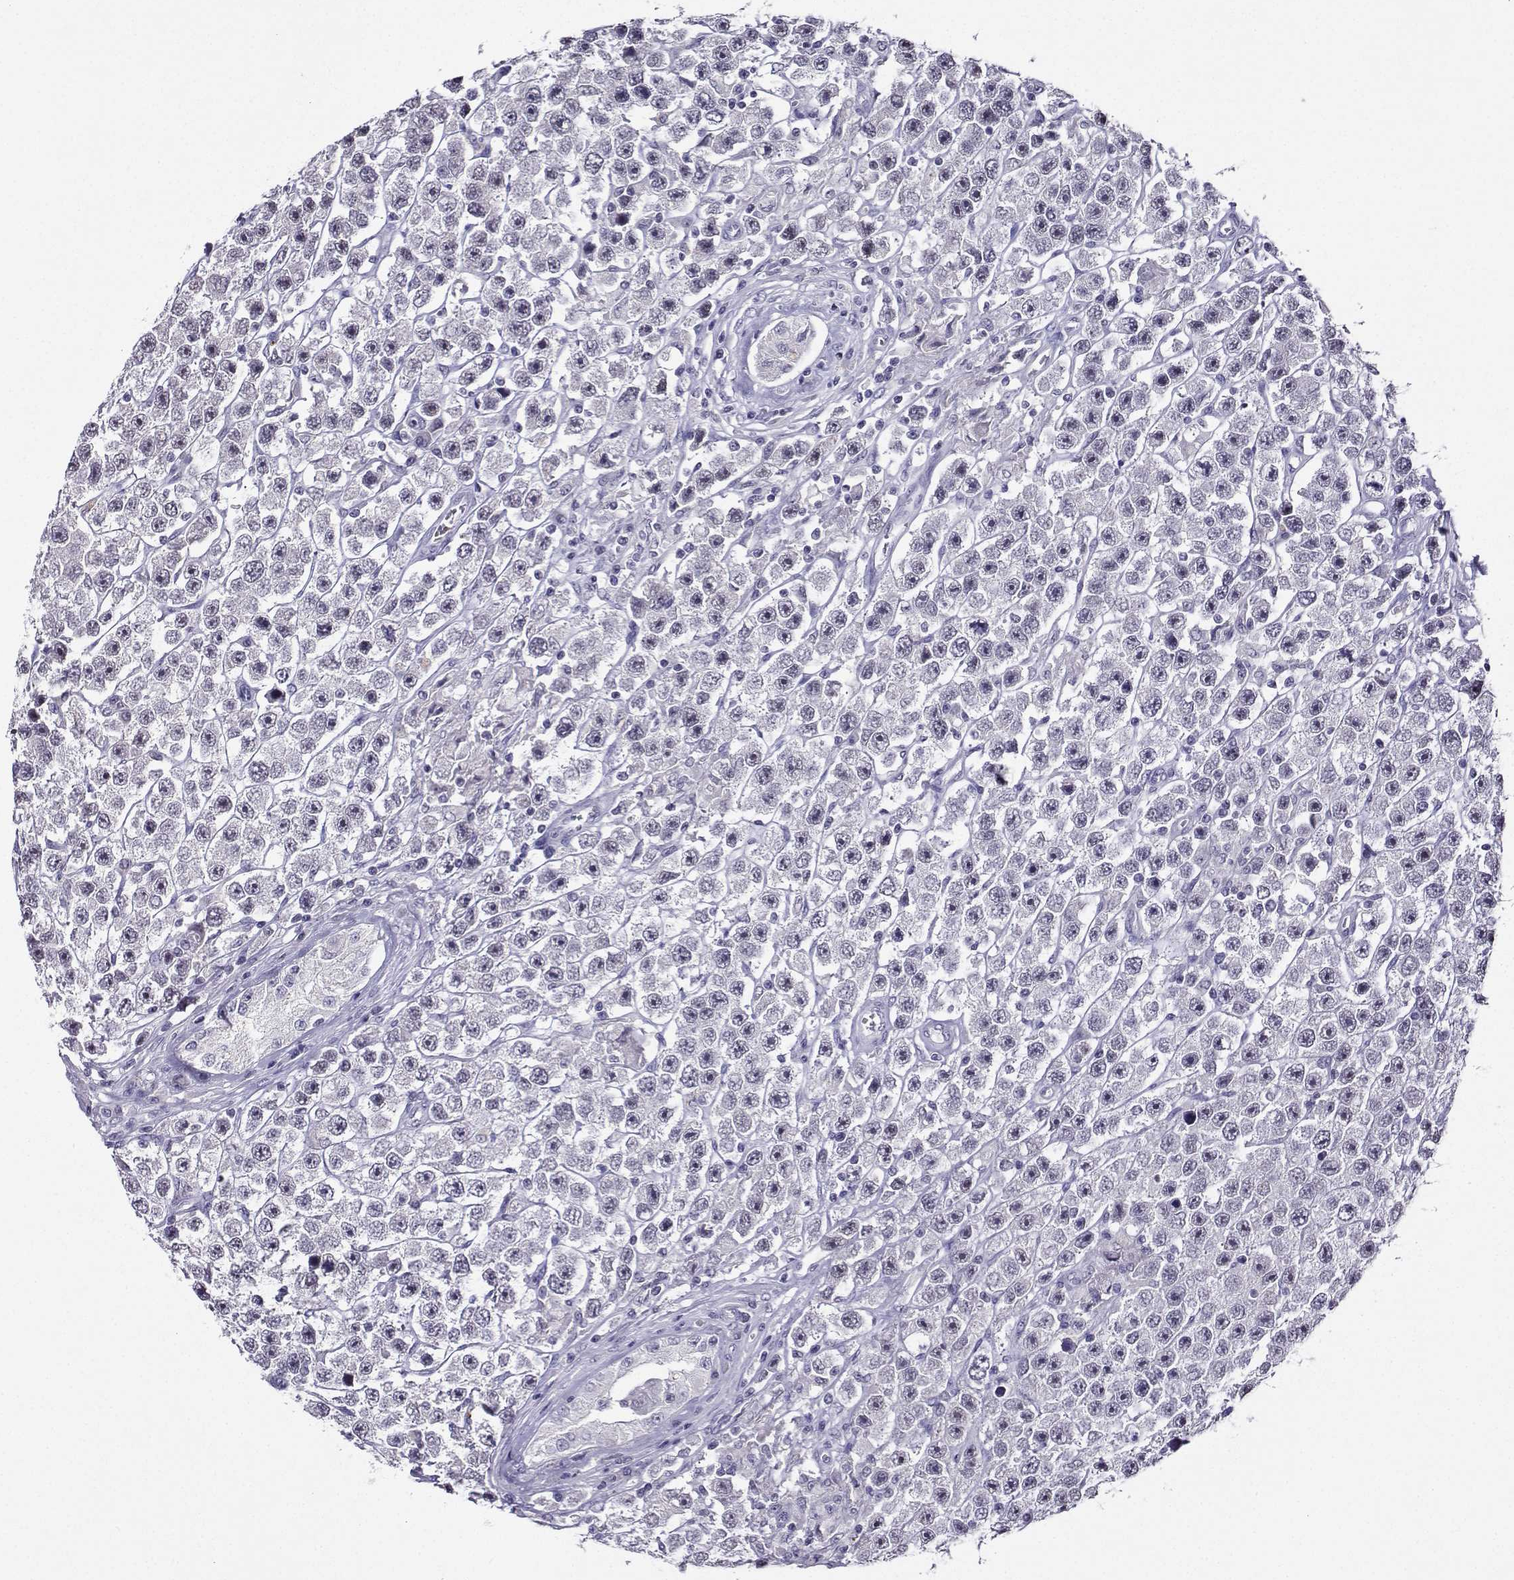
{"staining": {"intensity": "negative", "quantity": "none", "location": "none"}, "tissue": "testis cancer", "cell_type": "Tumor cells", "image_type": "cancer", "snomed": [{"axis": "morphology", "description": "Seminoma, NOS"}, {"axis": "topography", "description": "Testis"}], "caption": "Protein analysis of testis cancer (seminoma) shows no significant staining in tumor cells.", "gene": "LRFN2", "patient": {"sex": "male", "age": 45}}